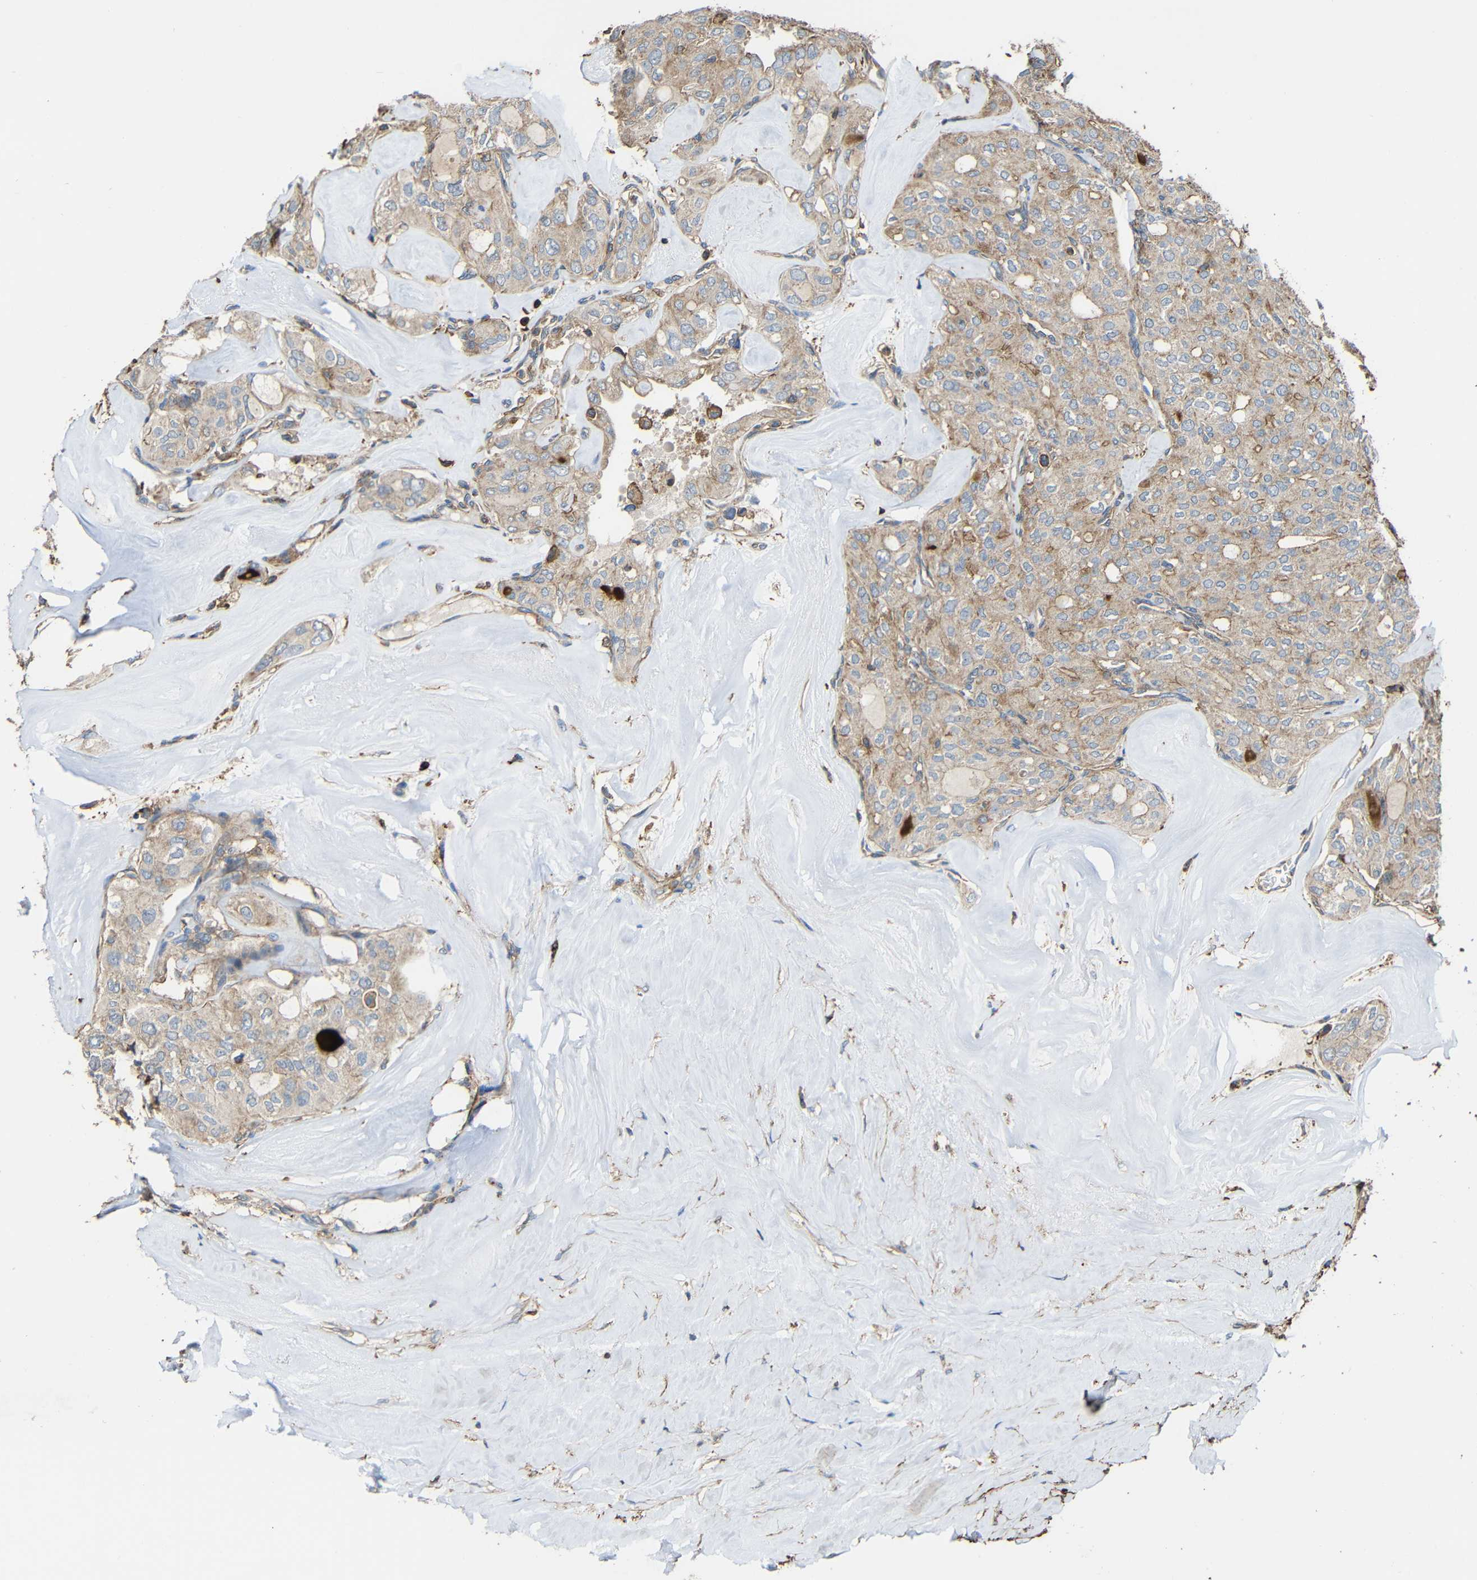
{"staining": {"intensity": "weak", "quantity": "<25%", "location": "cytoplasmic/membranous"}, "tissue": "thyroid cancer", "cell_type": "Tumor cells", "image_type": "cancer", "snomed": [{"axis": "morphology", "description": "Follicular adenoma carcinoma, NOS"}, {"axis": "topography", "description": "Thyroid gland"}], "caption": "Tumor cells show no significant expression in thyroid follicular adenoma carcinoma.", "gene": "RHOT2", "patient": {"sex": "male", "age": 75}}